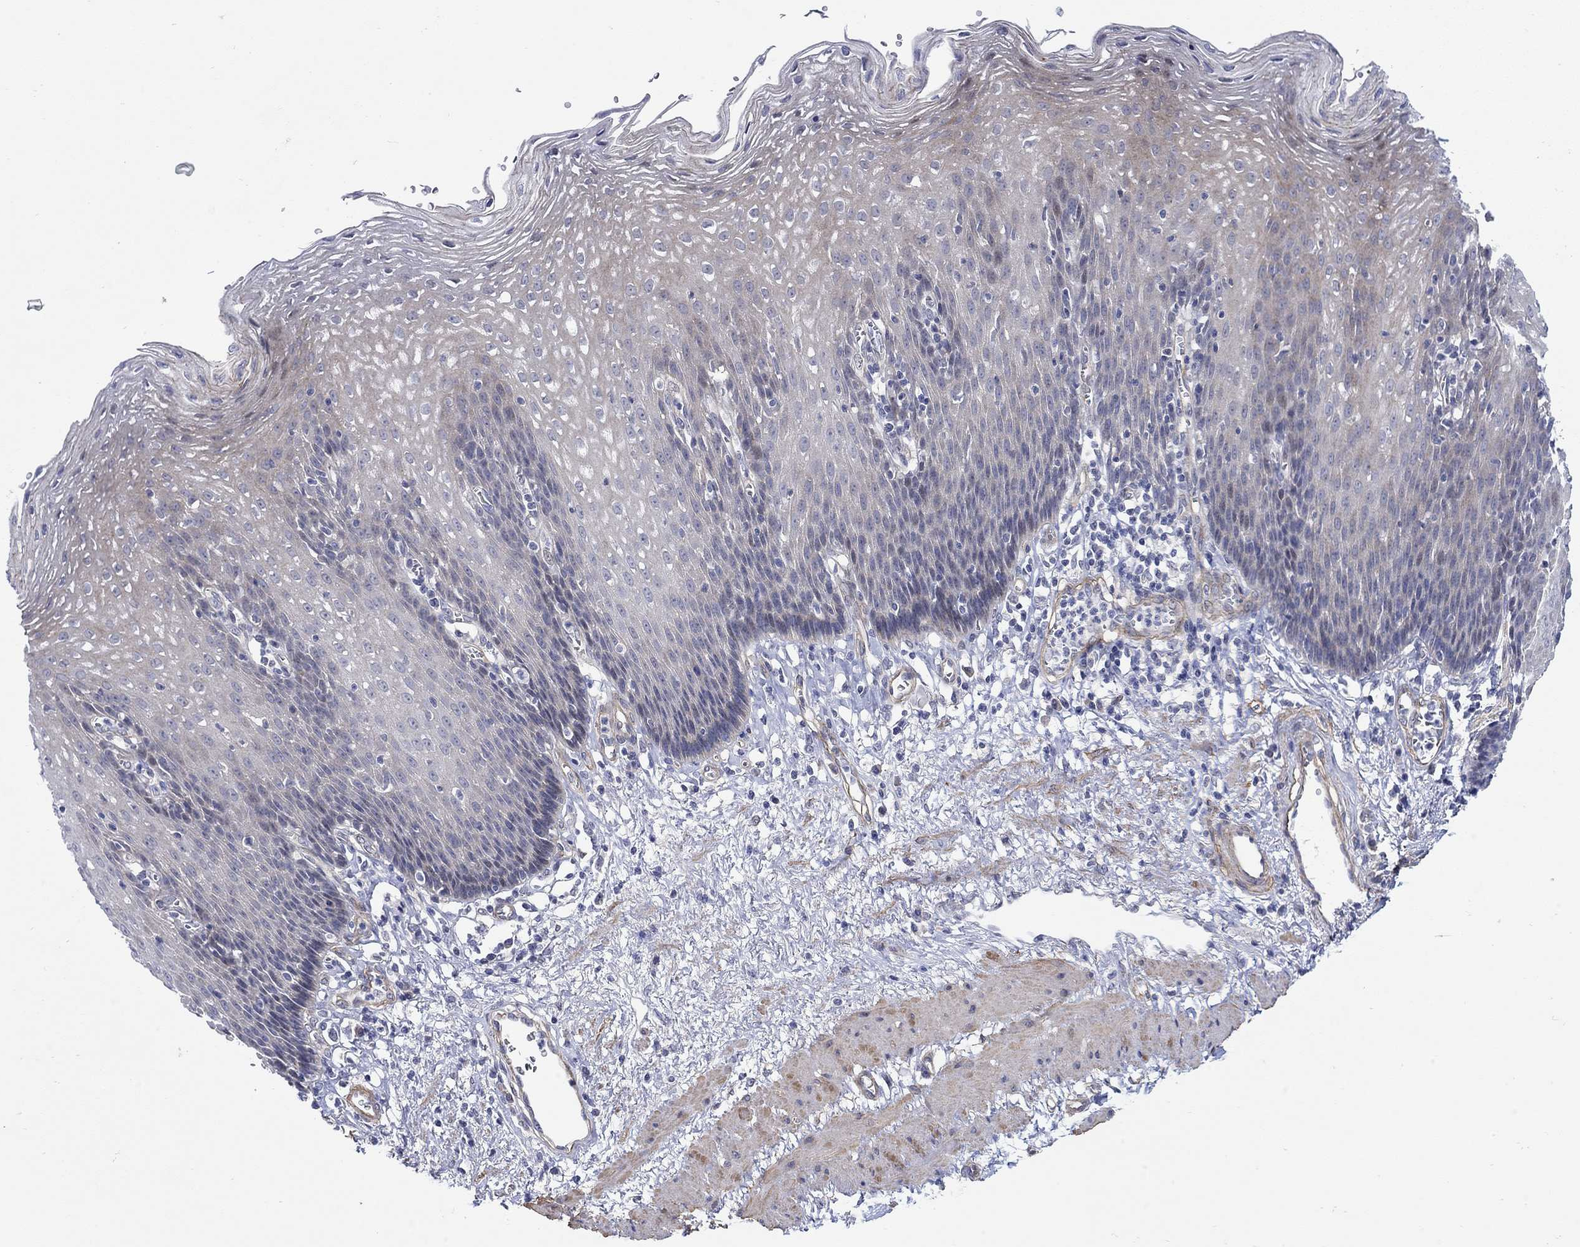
{"staining": {"intensity": "weak", "quantity": "<25%", "location": "cytoplasmic/membranous"}, "tissue": "esophagus", "cell_type": "Squamous epithelial cells", "image_type": "normal", "snomed": [{"axis": "morphology", "description": "Normal tissue, NOS"}, {"axis": "topography", "description": "Esophagus"}], "caption": "This is an immunohistochemistry histopathology image of benign human esophagus. There is no expression in squamous epithelial cells.", "gene": "SCN7A", "patient": {"sex": "male", "age": 57}}